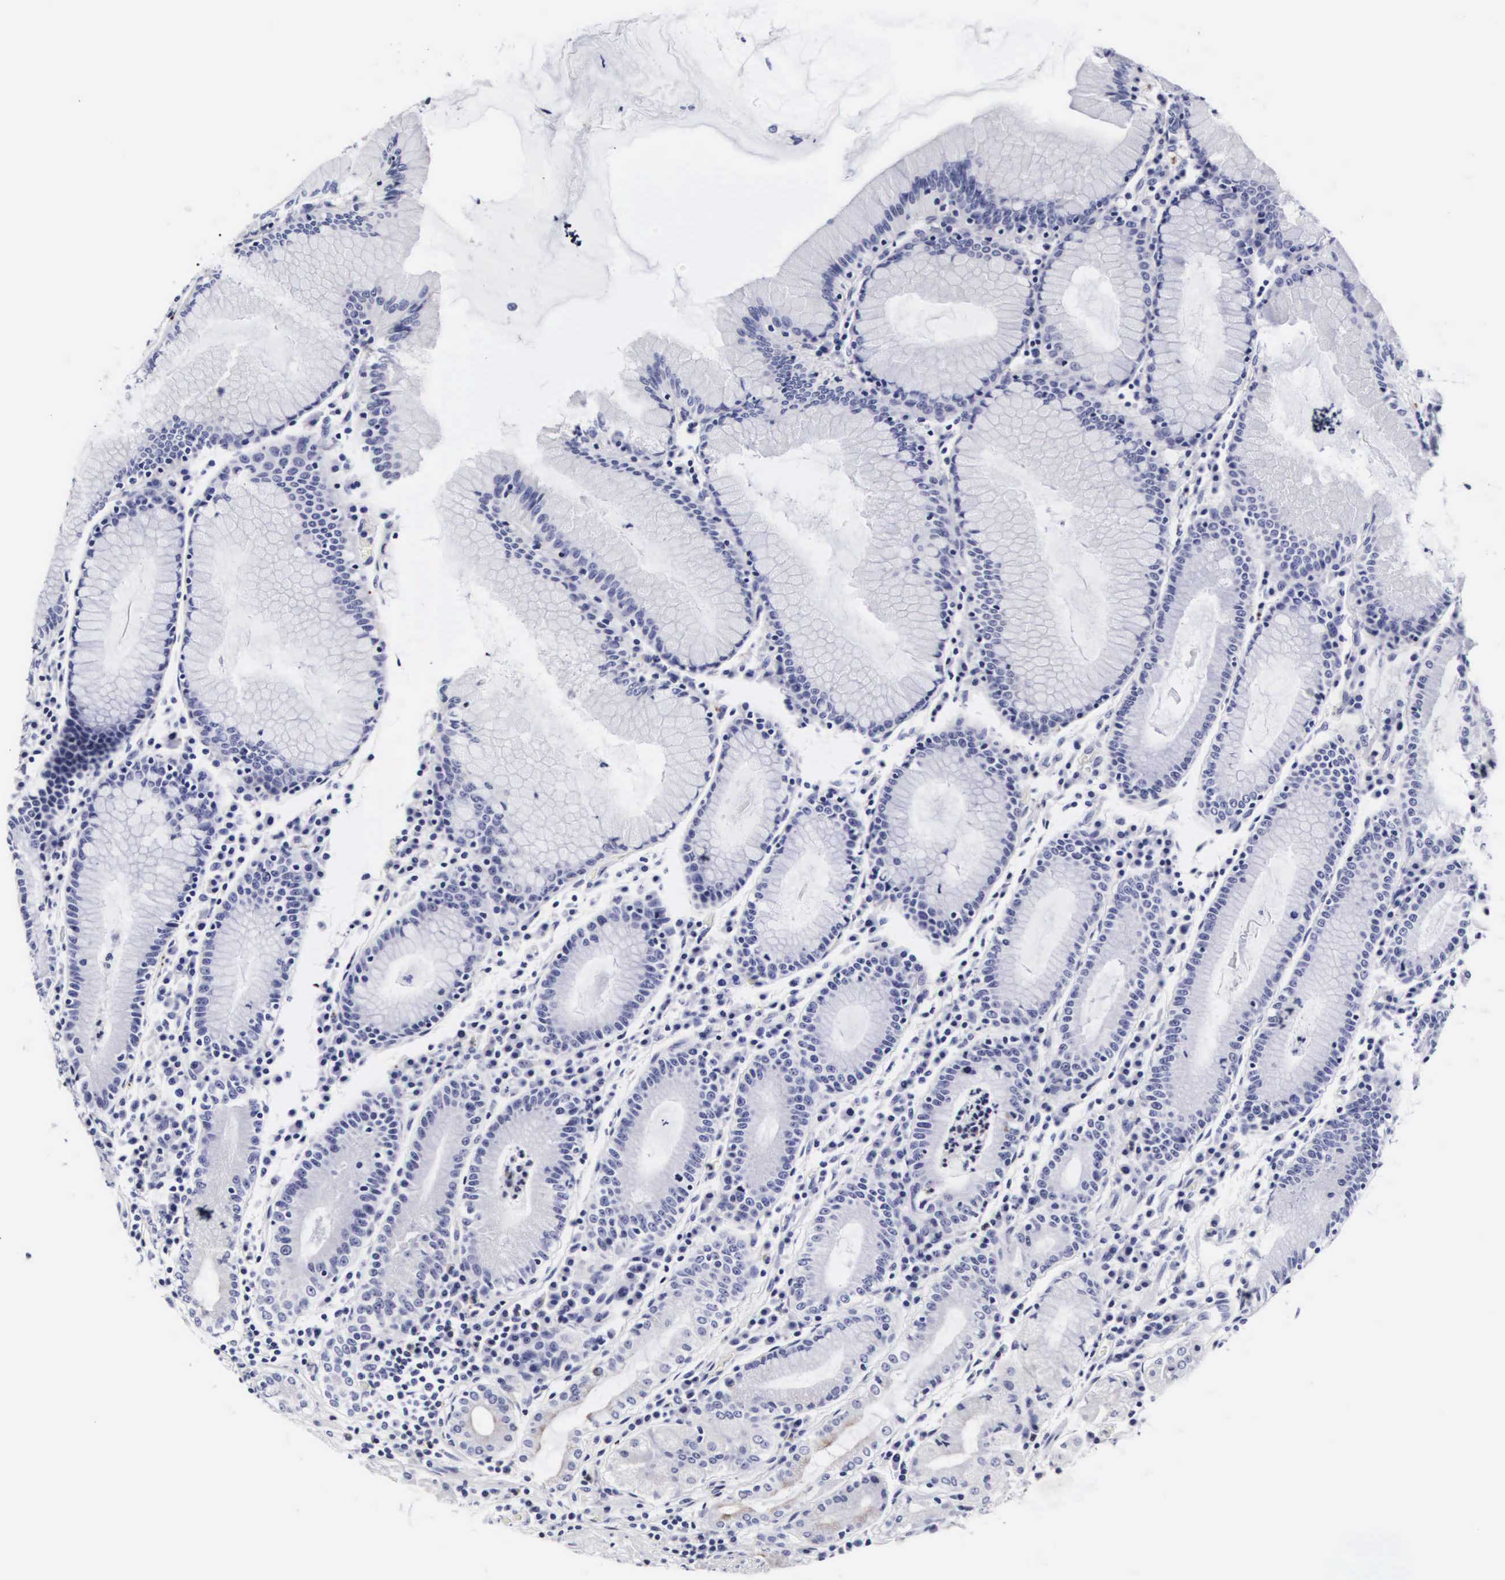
{"staining": {"intensity": "negative", "quantity": "none", "location": "none"}, "tissue": "stomach", "cell_type": "Glandular cells", "image_type": "normal", "snomed": [{"axis": "morphology", "description": "Normal tissue, NOS"}, {"axis": "topography", "description": "Stomach, lower"}], "caption": "IHC of benign human stomach demonstrates no staining in glandular cells. Nuclei are stained in blue.", "gene": "RNASE6", "patient": {"sex": "female", "age": 43}}